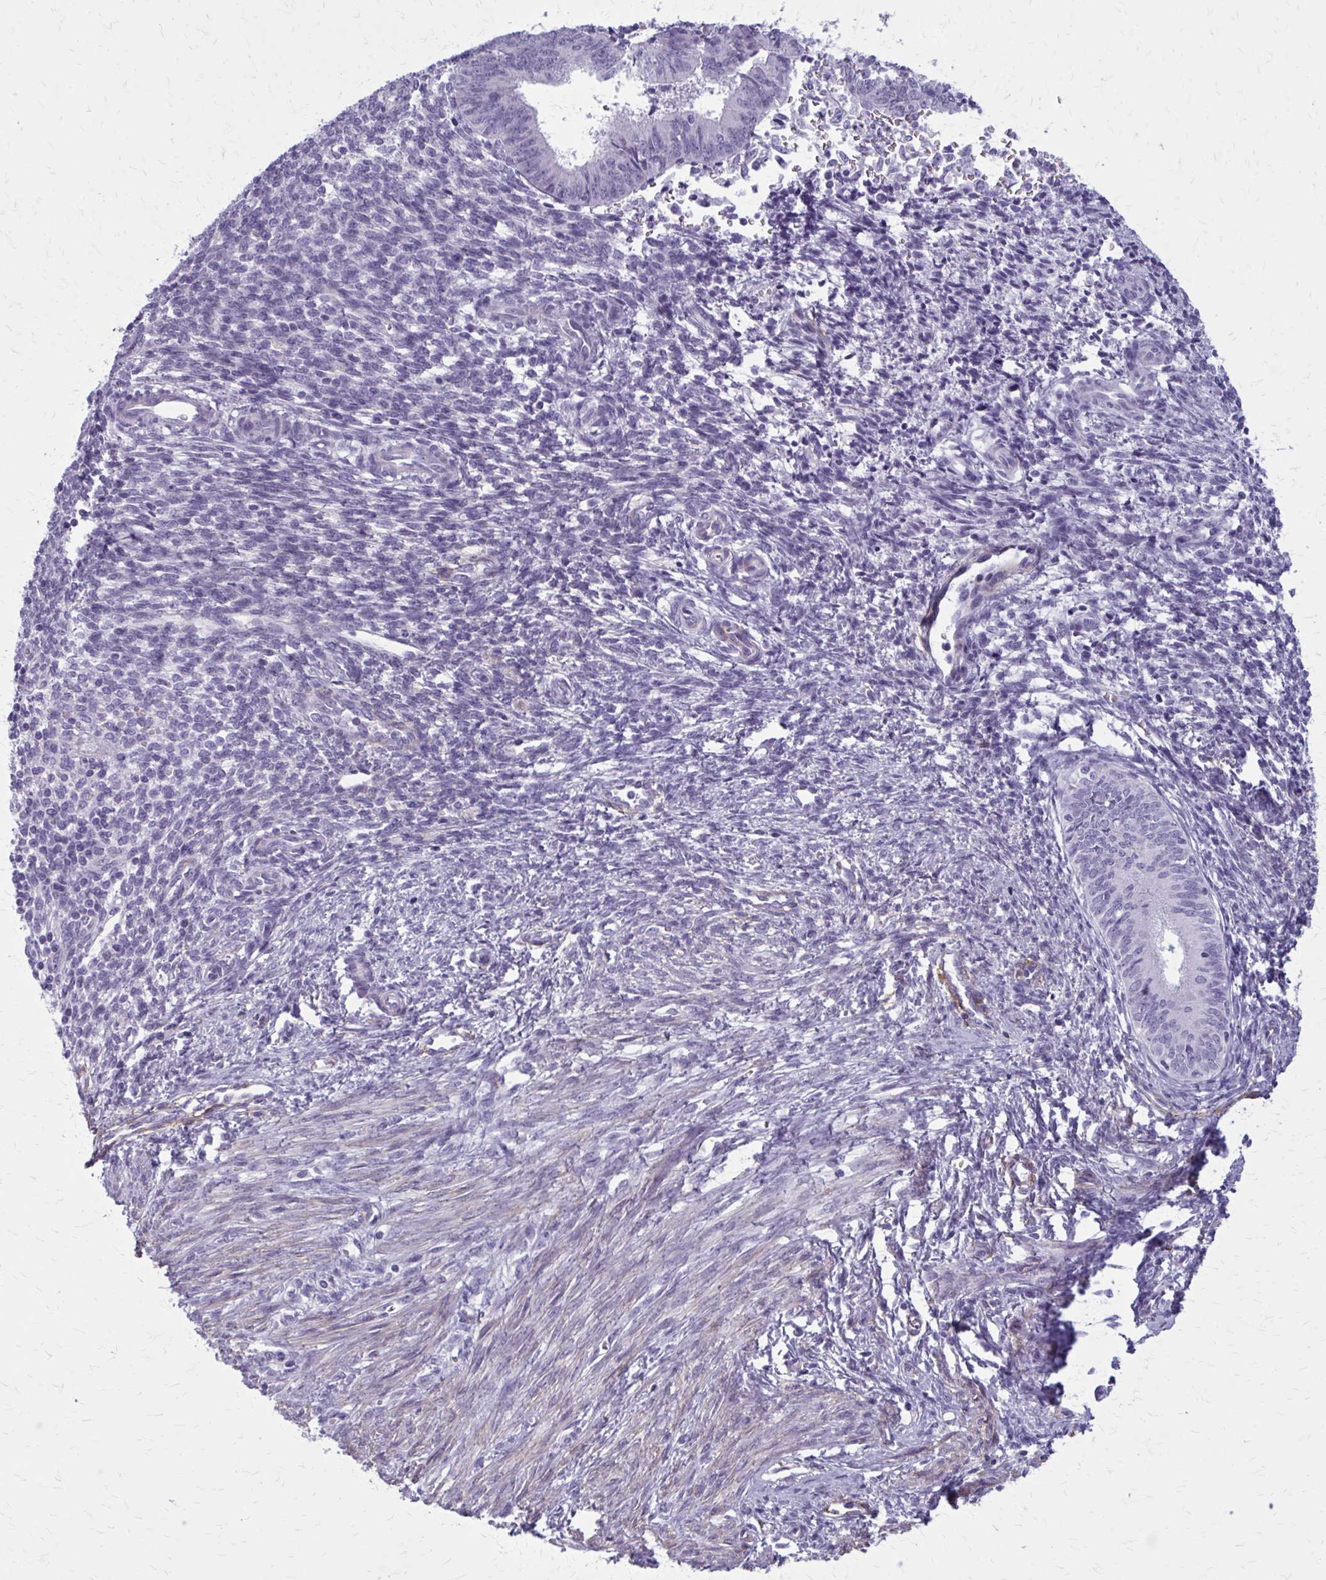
{"staining": {"intensity": "negative", "quantity": "none", "location": "none"}, "tissue": "endometrial cancer", "cell_type": "Tumor cells", "image_type": "cancer", "snomed": [{"axis": "morphology", "description": "Adenocarcinoma, NOS"}, {"axis": "topography", "description": "Endometrium"}], "caption": "Immunohistochemical staining of human endometrial cancer shows no significant expression in tumor cells. (DAB immunohistochemistry (IHC) with hematoxylin counter stain).", "gene": "CASQ2", "patient": {"sex": "female", "age": 50}}